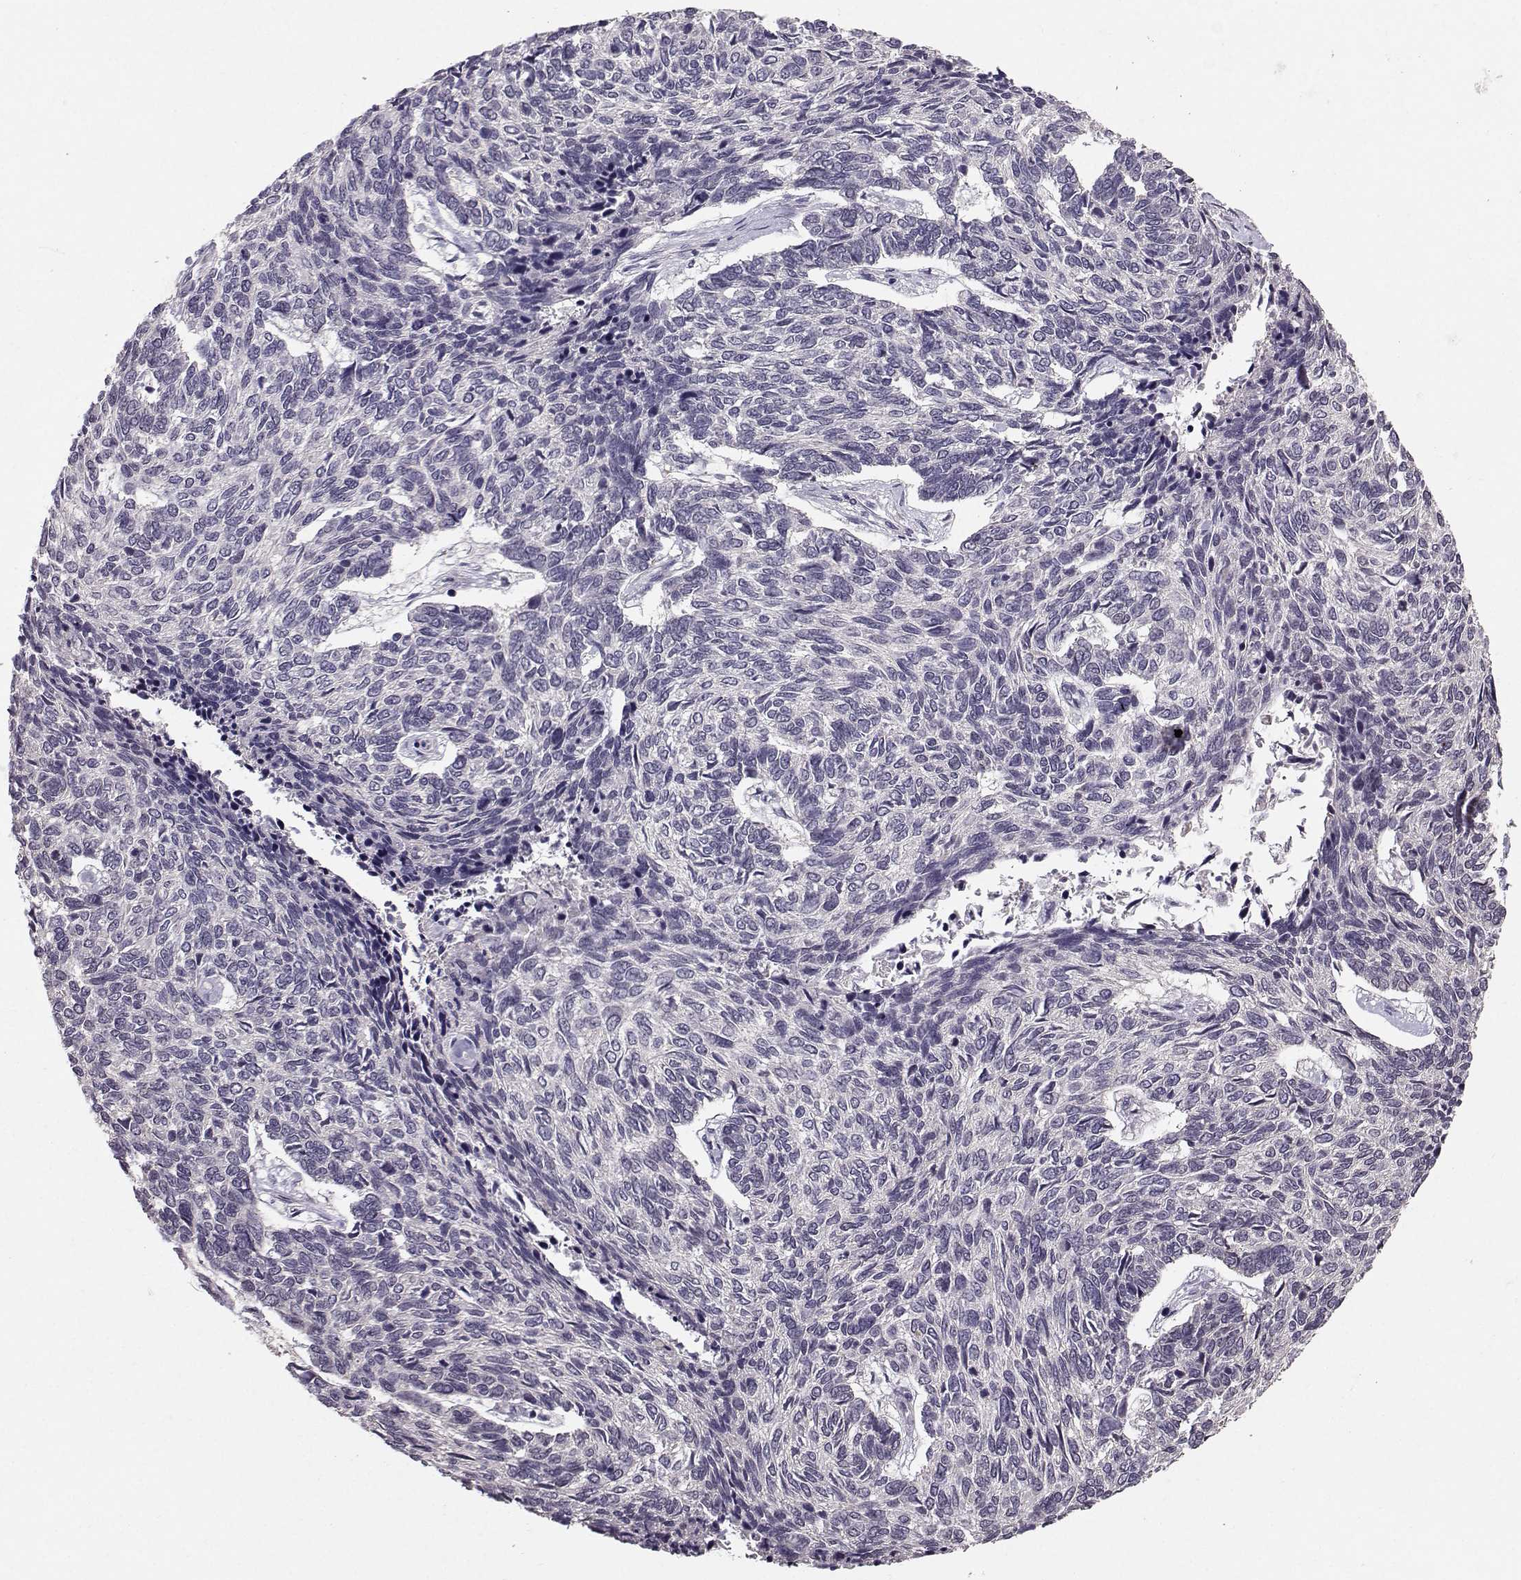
{"staining": {"intensity": "negative", "quantity": "none", "location": "none"}, "tissue": "skin cancer", "cell_type": "Tumor cells", "image_type": "cancer", "snomed": [{"axis": "morphology", "description": "Basal cell carcinoma"}, {"axis": "topography", "description": "Skin"}], "caption": "IHC of basal cell carcinoma (skin) exhibits no positivity in tumor cells.", "gene": "TSPYL5", "patient": {"sex": "female", "age": 65}}